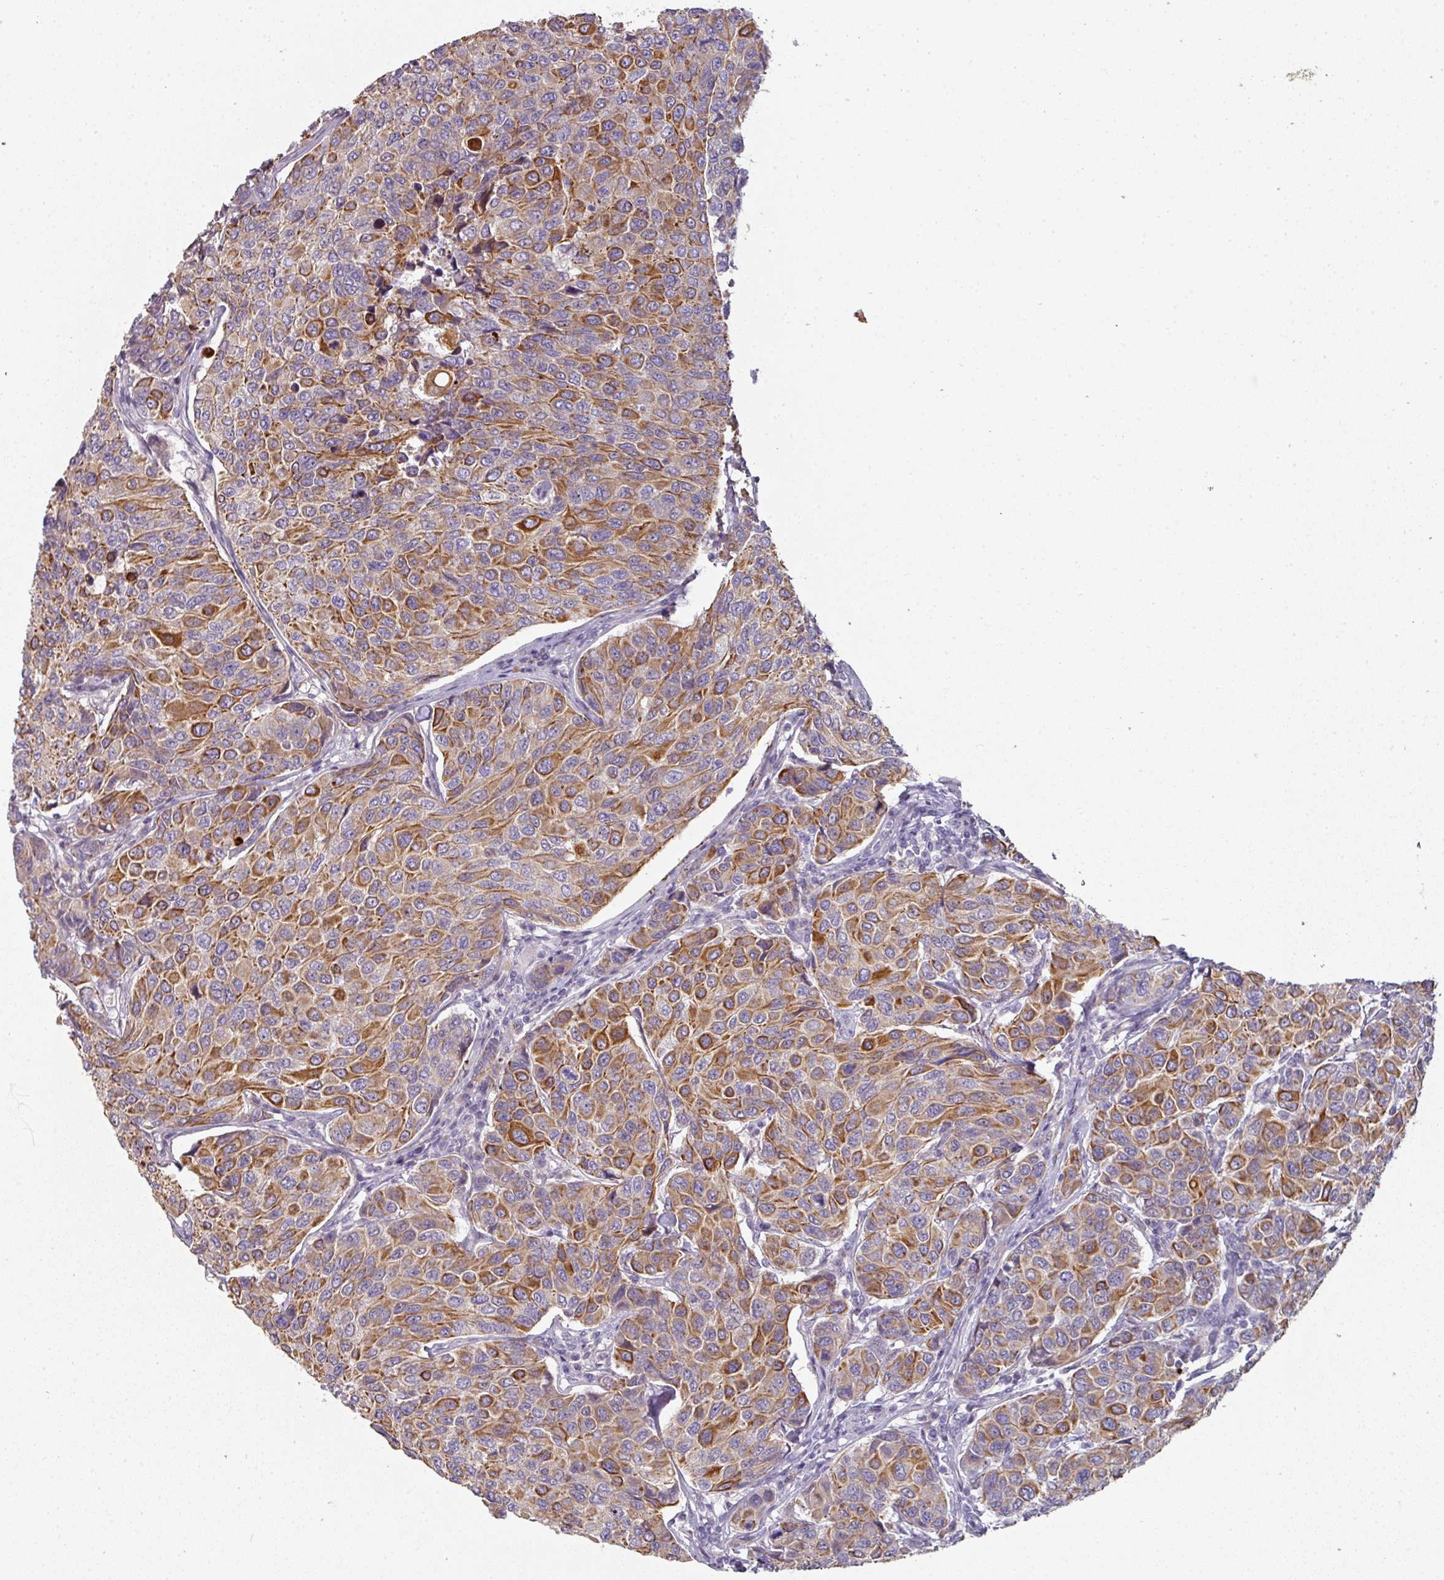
{"staining": {"intensity": "strong", "quantity": "25%-75%", "location": "cytoplasmic/membranous"}, "tissue": "breast cancer", "cell_type": "Tumor cells", "image_type": "cancer", "snomed": [{"axis": "morphology", "description": "Duct carcinoma"}, {"axis": "topography", "description": "Breast"}], "caption": "Immunohistochemical staining of human breast cancer (invasive ductal carcinoma) reveals strong cytoplasmic/membranous protein staining in about 25%-75% of tumor cells. Using DAB (brown) and hematoxylin (blue) stains, captured at high magnification using brightfield microscopy.", "gene": "GTF2H3", "patient": {"sex": "female", "age": 55}}